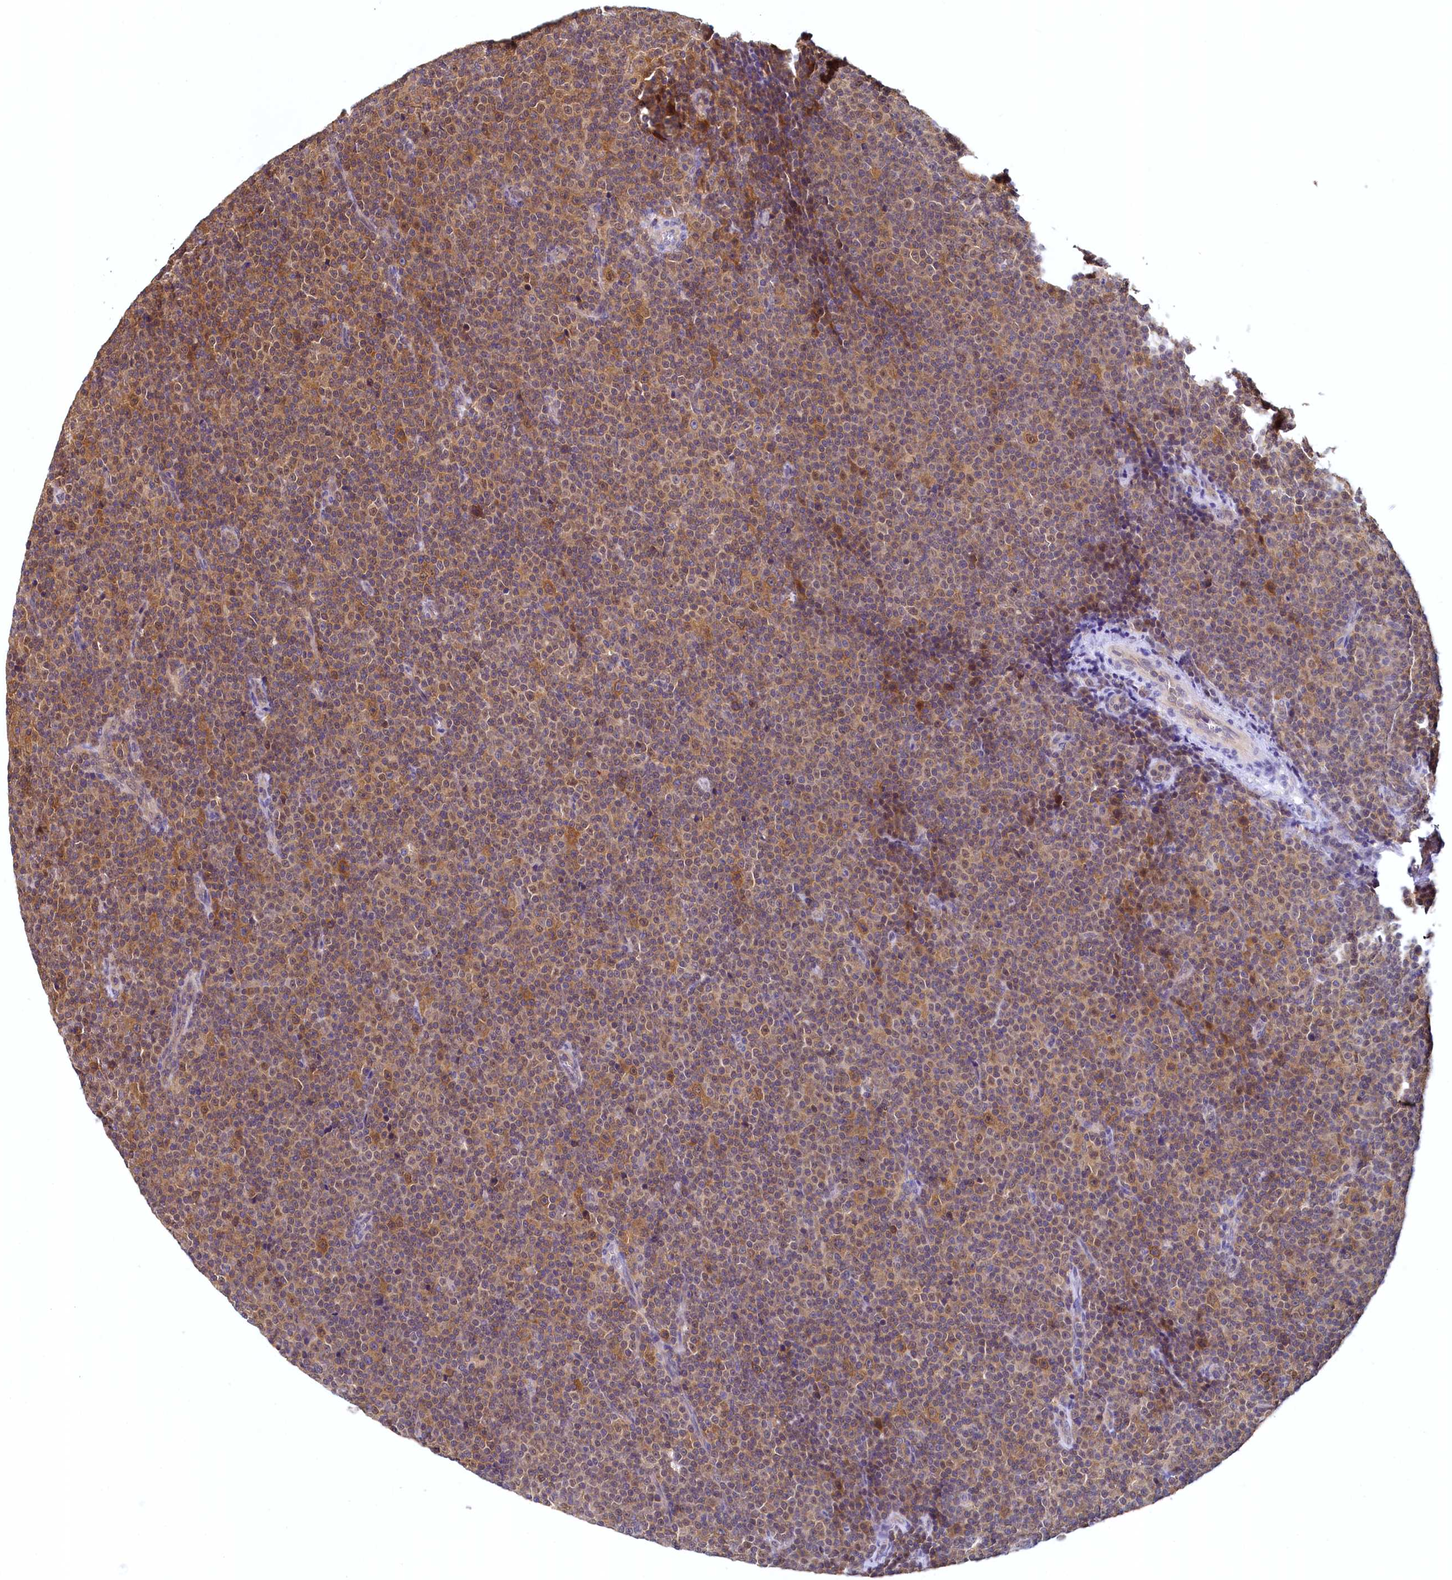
{"staining": {"intensity": "moderate", "quantity": ">75%", "location": "cytoplasmic/membranous"}, "tissue": "lymphoma", "cell_type": "Tumor cells", "image_type": "cancer", "snomed": [{"axis": "morphology", "description": "Malignant lymphoma, non-Hodgkin's type, Low grade"}, {"axis": "topography", "description": "Lymph node"}], "caption": "Immunohistochemical staining of lymphoma reveals moderate cytoplasmic/membranous protein expression in approximately >75% of tumor cells. The staining was performed using DAB to visualize the protein expression in brown, while the nuclei were stained in blue with hematoxylin (Magnification: 20x).", "gene": "PAAF1", "patient": {"sex": "female", "age": 67}}